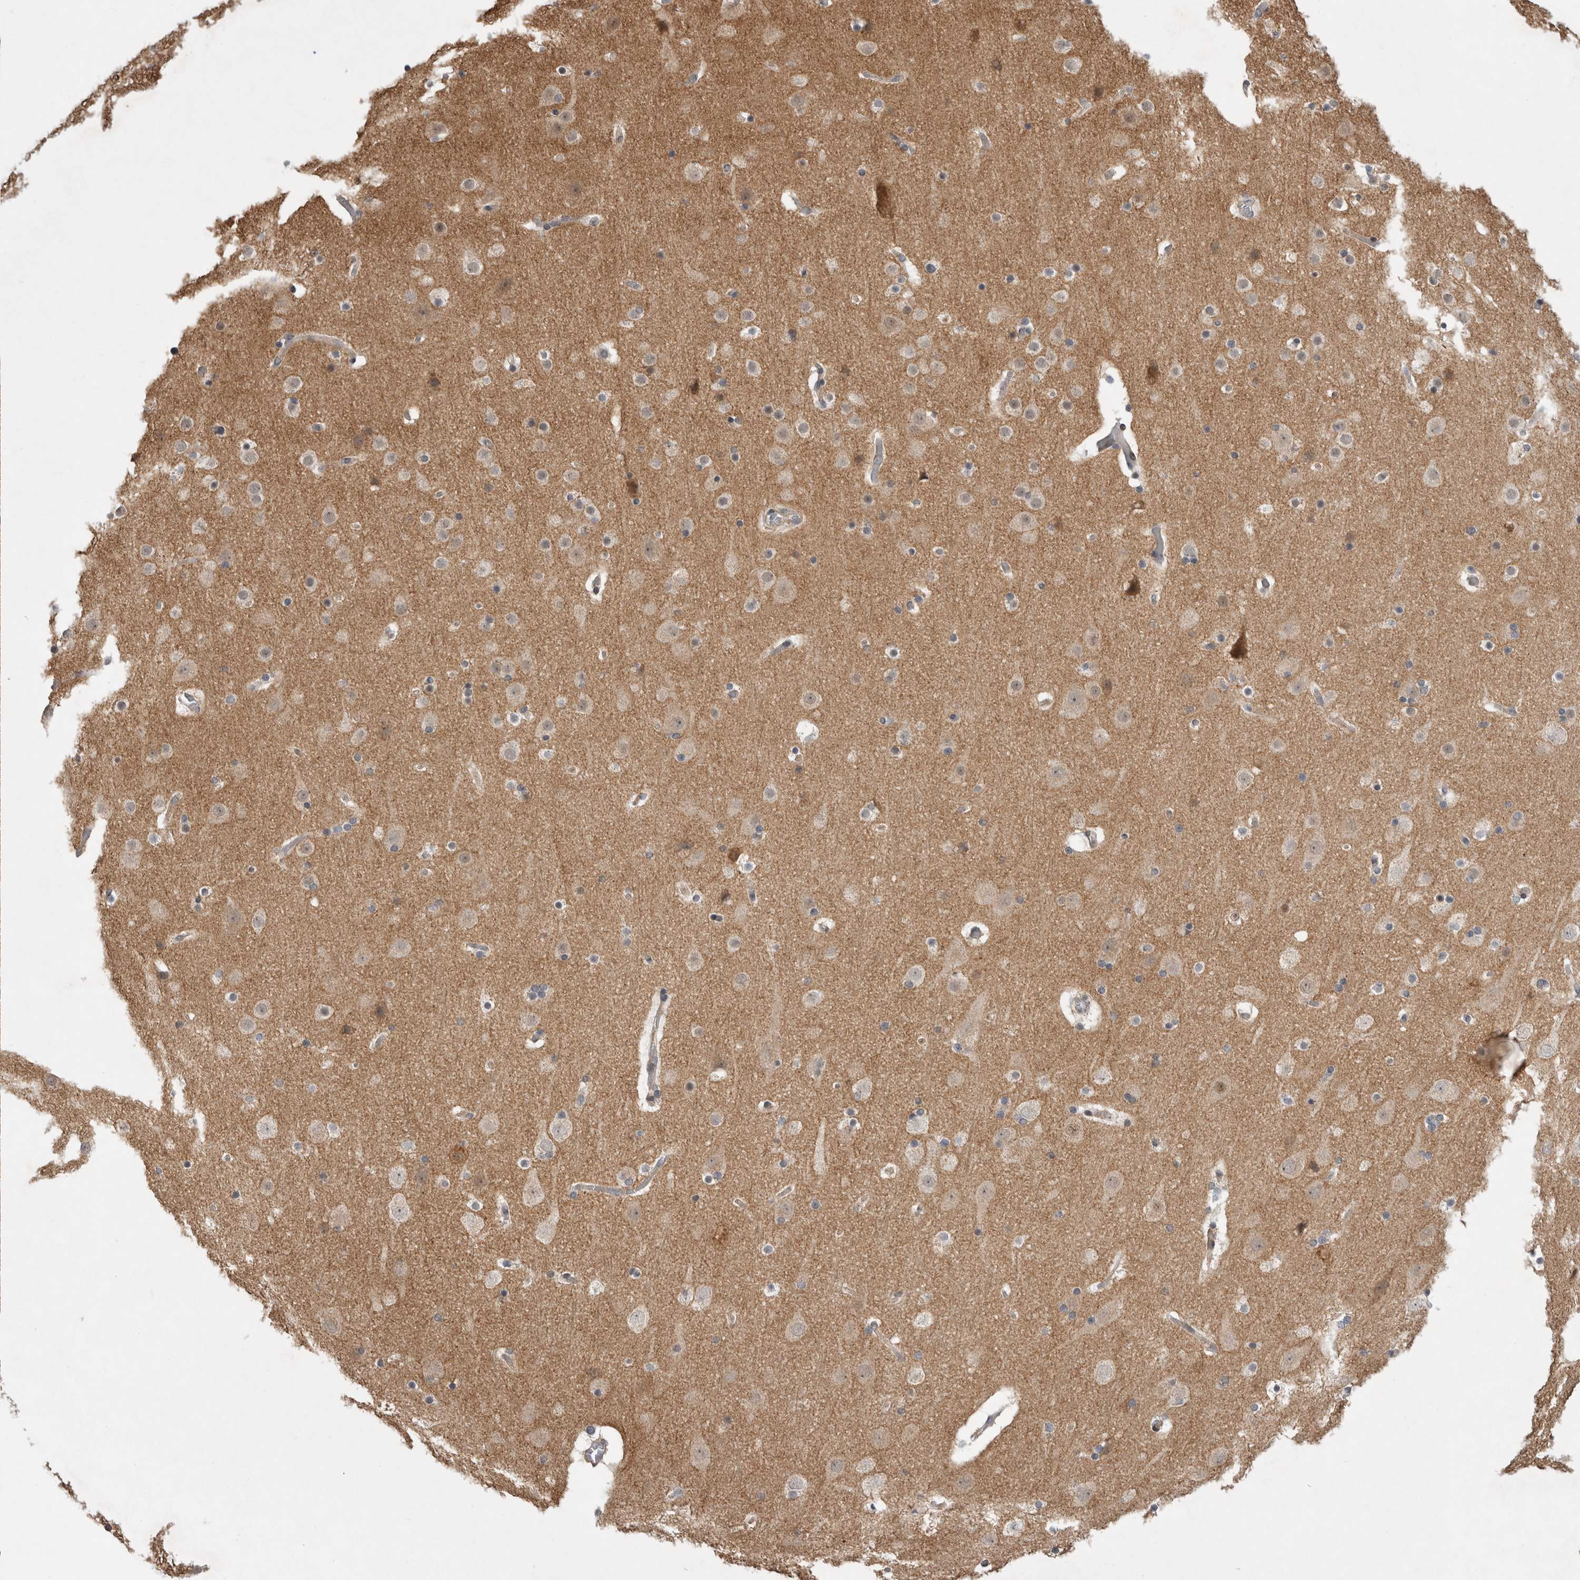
{"staining": {"intensity": "weak", "quantity": "<25%", "location": "cytoplasmic/membranous,nuclear"}, "tissue": "cerebral cortex", "cell_type": "Endothelial cells", "image_type": "normal", "snomed": [{"axis": "morphology", "description": "Normal tissue, NOS"}, {"axis": "topography", "description": "Cerebral cortex"}], "caption": "Protein analysis of unremarkable cerebral cortex exhibits no significant expression in endothelial cells. (DAB (3,3'-diaminobenzidine) IHC, high magnification).", "gene": "KCNIP1", "patient": {"sex": "male", "age": 57}}